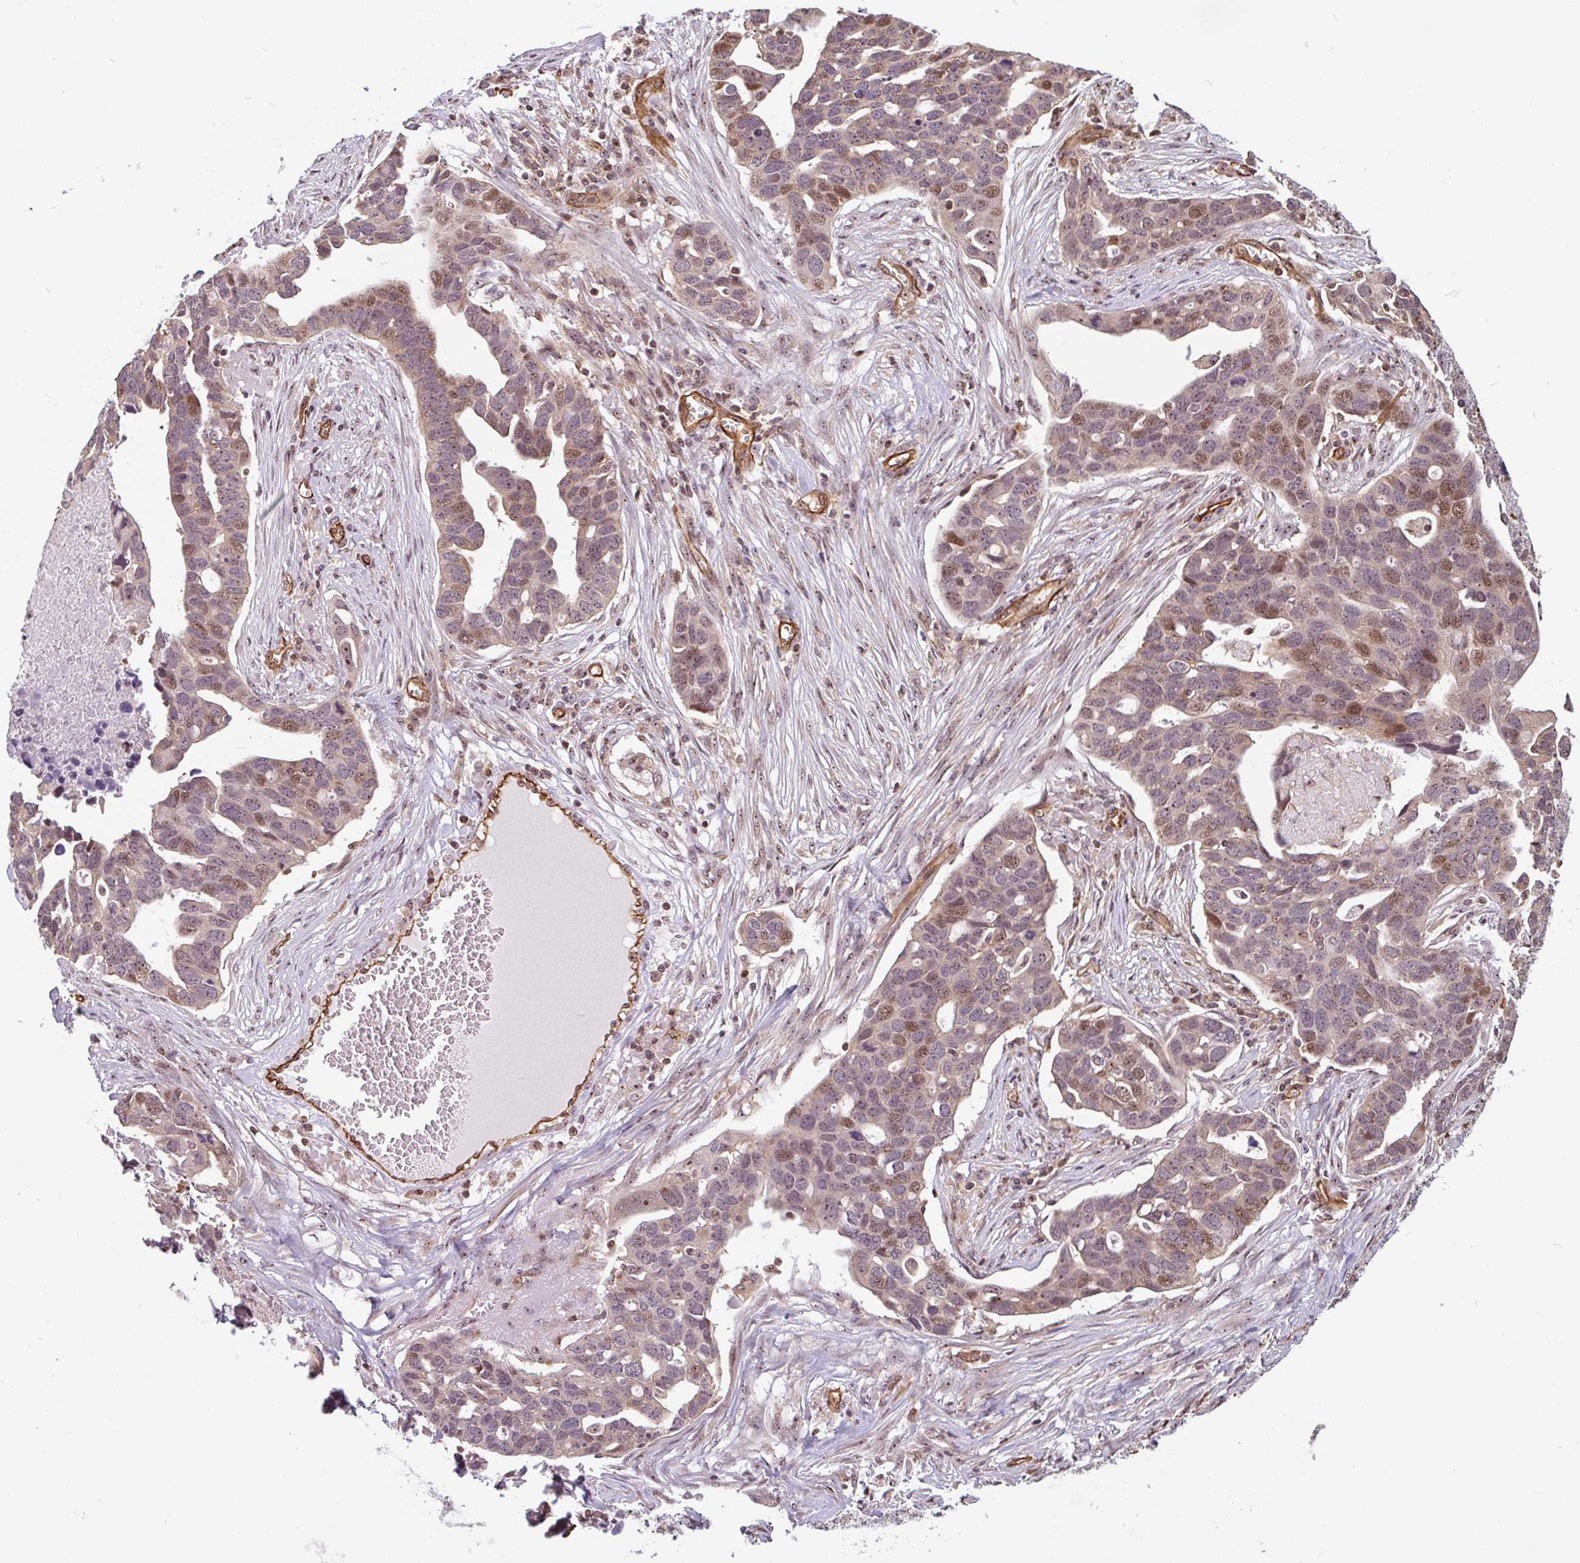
{"staining": {"intensity": "moderate", "quantity": "25%-75%", "location": "cytoplasmic/membranous,nuclear"}, "tissue": "ovarian cancer", "cell_type": "Tumor cells", "image_type": "cancer", "snomed": [{"axis": "morphology", "description": "Cystadenocarcinoma, serous, NOS"}, {"axis": "topography", "description": "Ovary"}], "caption": "Ovarian cancer stained for a protein (brown) exhibits moderate cytoplasmic/membranous and nuclear positive positivity in about 25%-75% of tumor cells.", "gene": "ZNF689", "patient": {"sex": "female", "age": 54}}